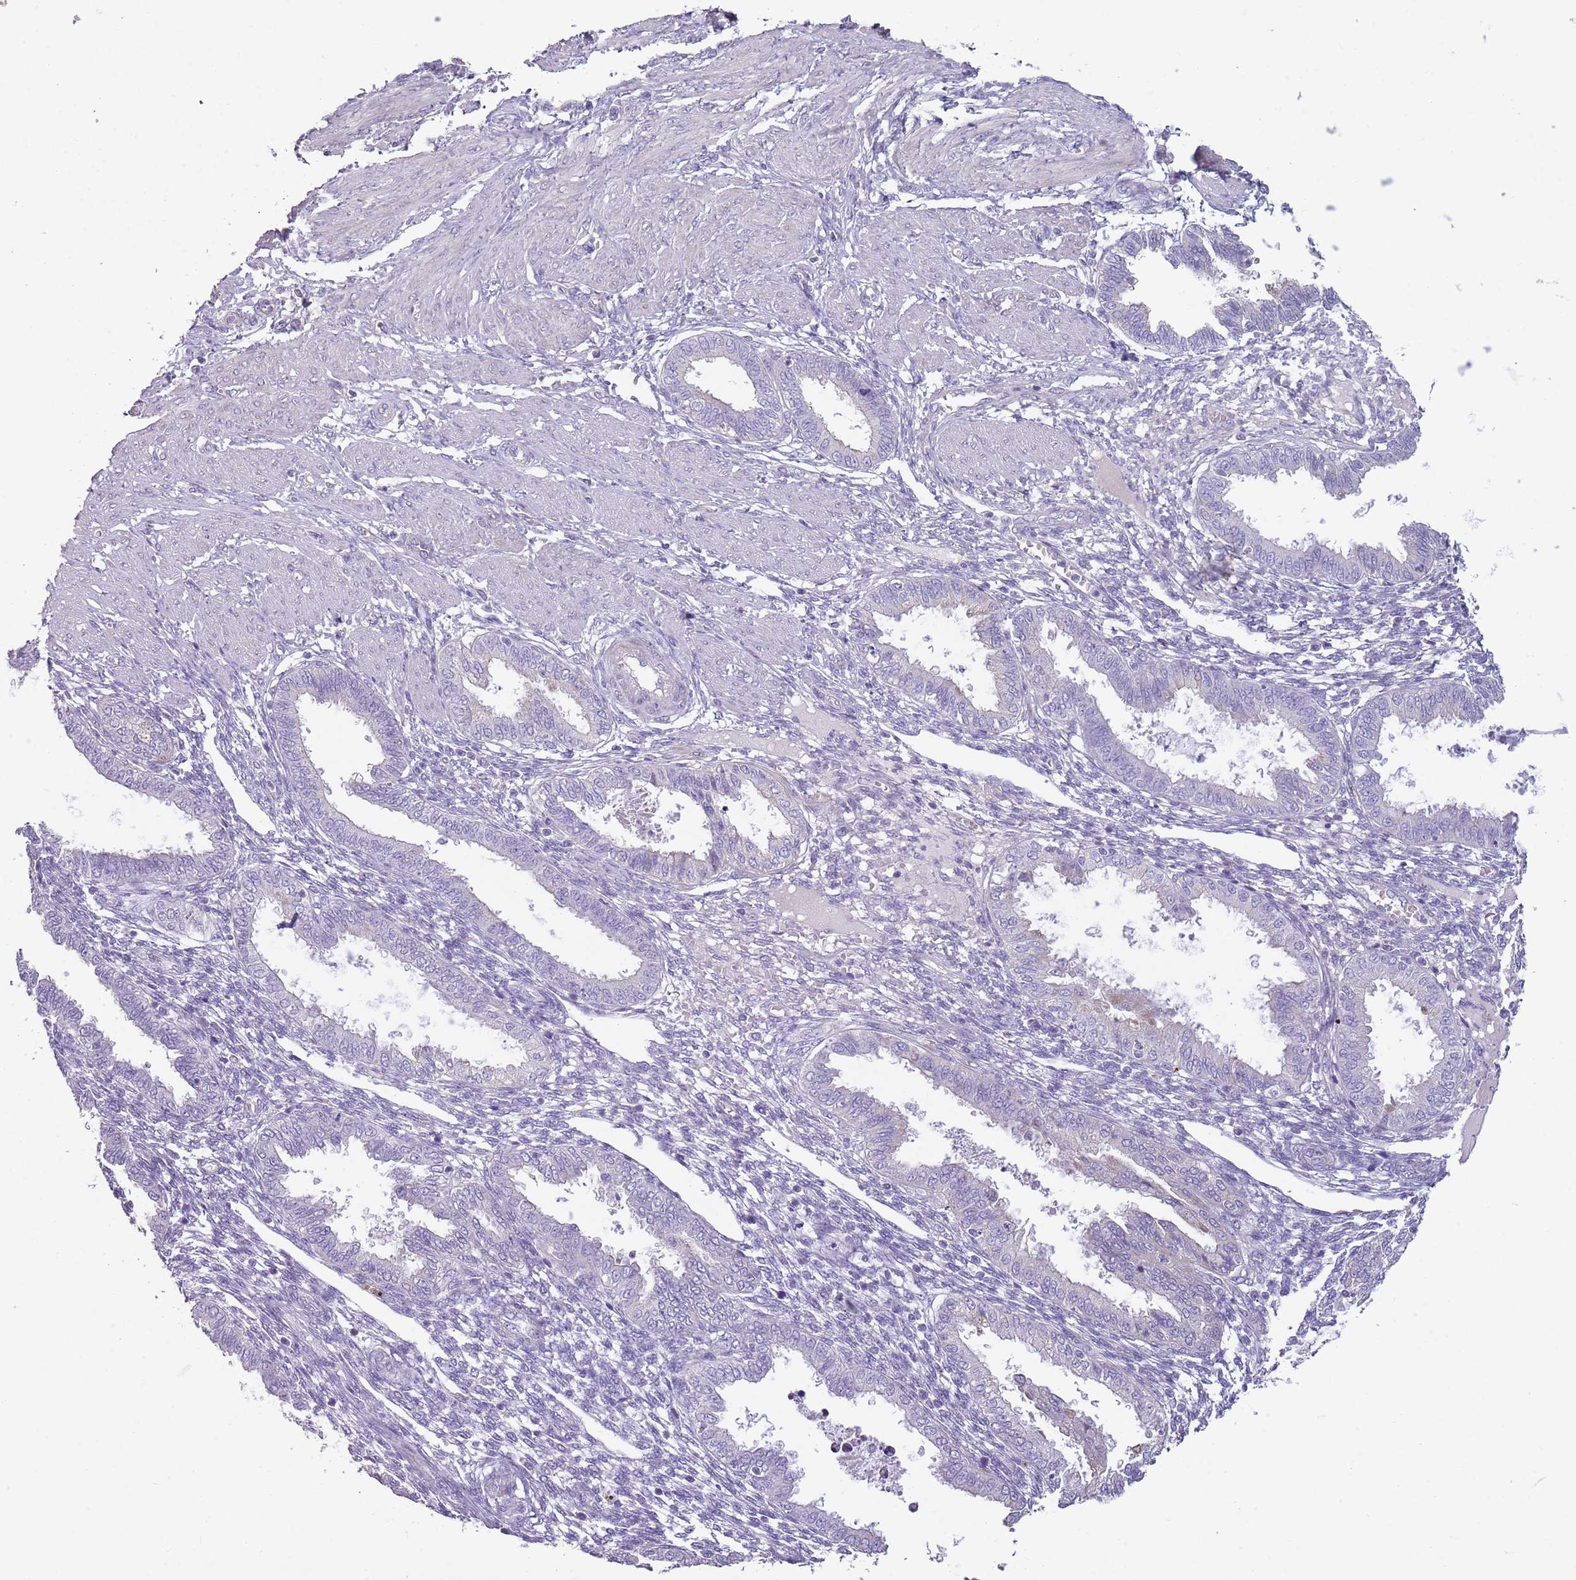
{"staining": {"intensity": "negative", "quantity": "none", "location": "none"}, "tissue": "endometrium", "cell_type": "Cells in endometrial stroma", "image_type": "normal", "snomed": [{"axis": "morphology", "description": "Normal tissue, NOS"}, {"axis": "topography", "description": "Endometrium"}], "caption": "Protein analysis of benign endometrium shows no significant staining in cells in endometrial stroma.", "gene": "ZNF583", "patient": {"sex": "female", "age": 33}}